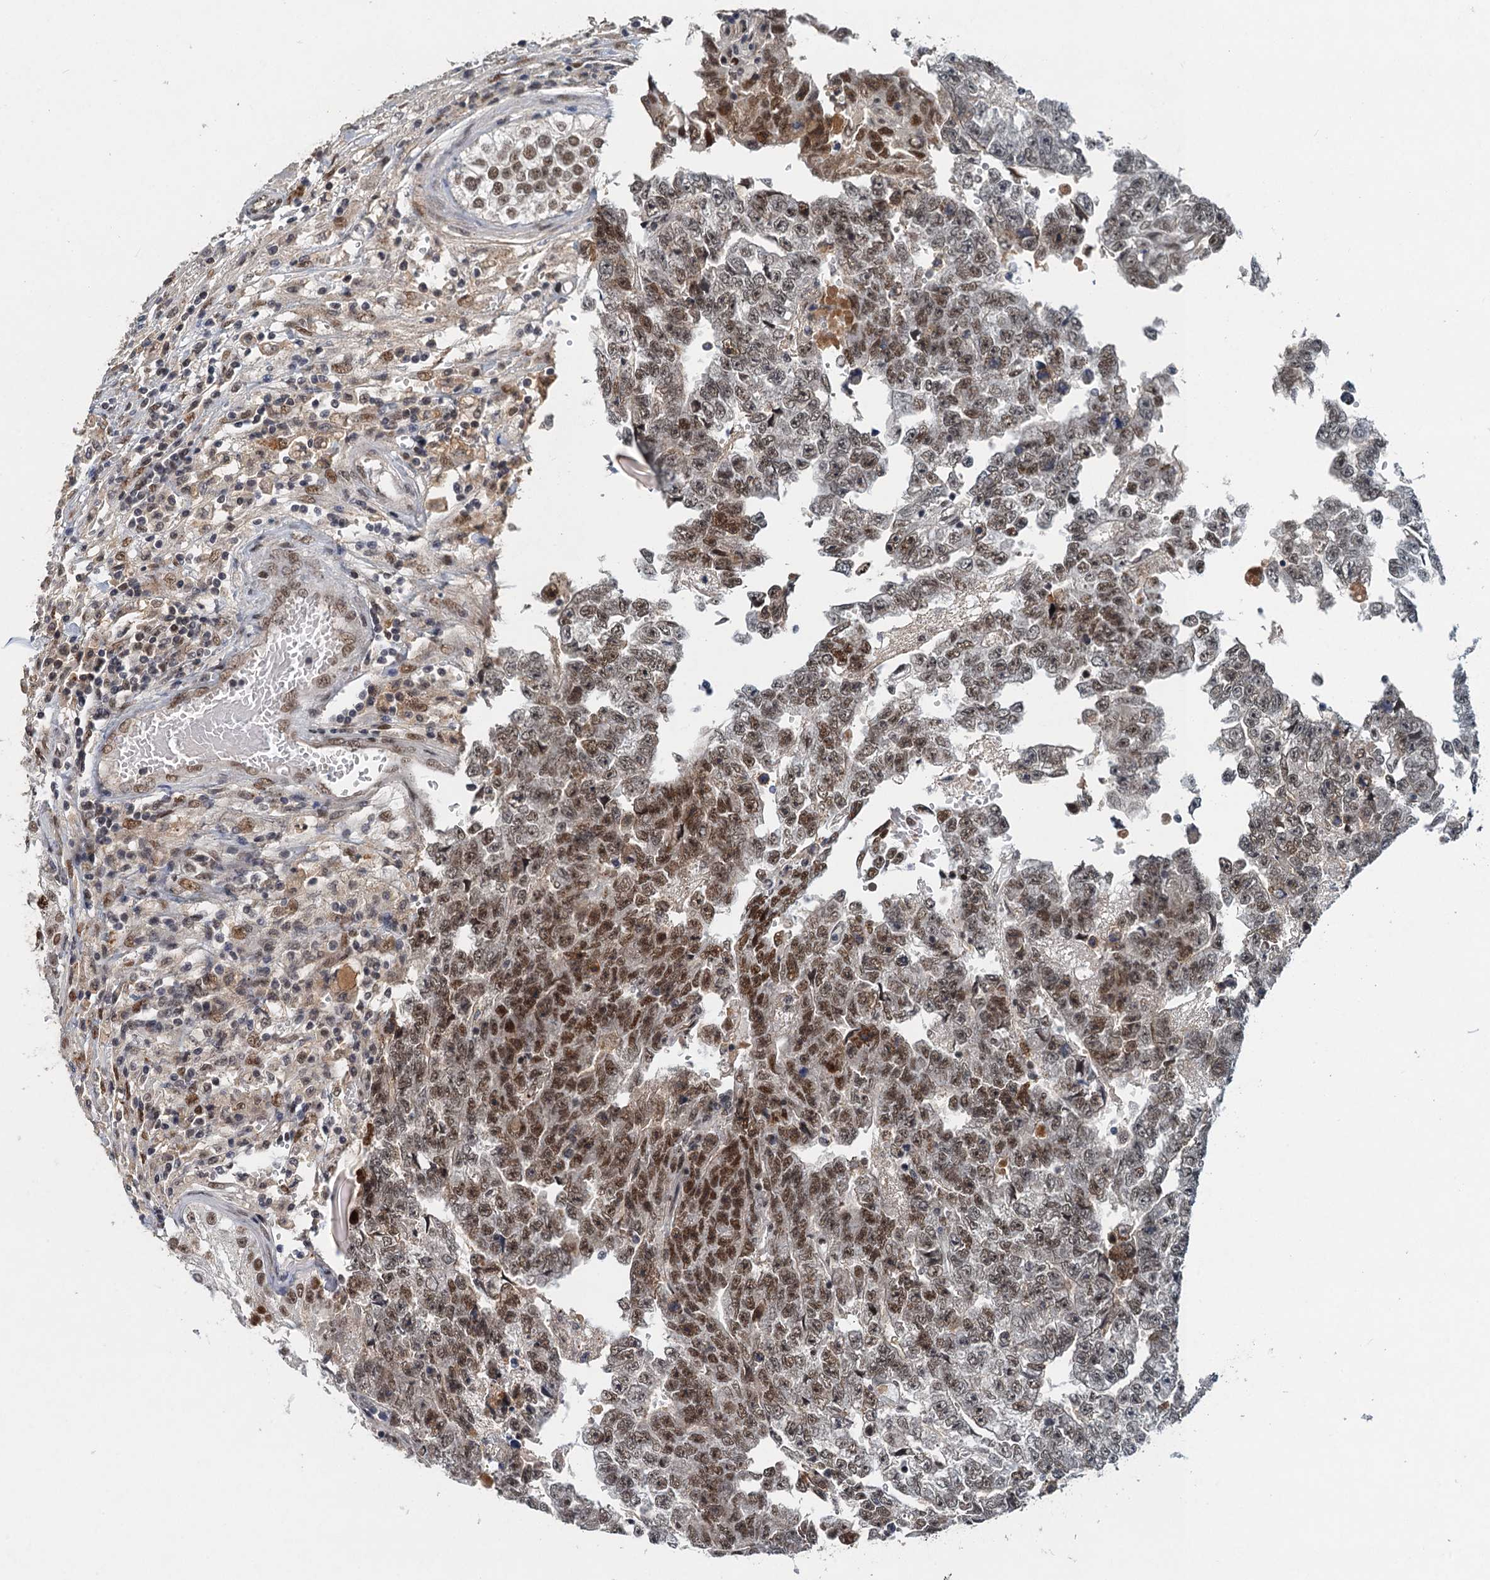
{"staining": {"intensity": "moderate", "quantity": "25%-75%", "location": "nuclear"}, "tissue": "testis cancer", "cell_type": "Tumor cells", "image_type": "cancer", "snomed": [{"axis": "morphology", "description": "Carcinoma, Embryonal, NOS"}, {"axis": "topography", "description": "Testis"}], "caption": "Tumor cells display medium levels of moderate nuclear staining in about 25%-75% of cells in testis cancer (embryonal carcinoma).", "gene": "CSTF3", "patient": {"sex": "male", "age": 25}}